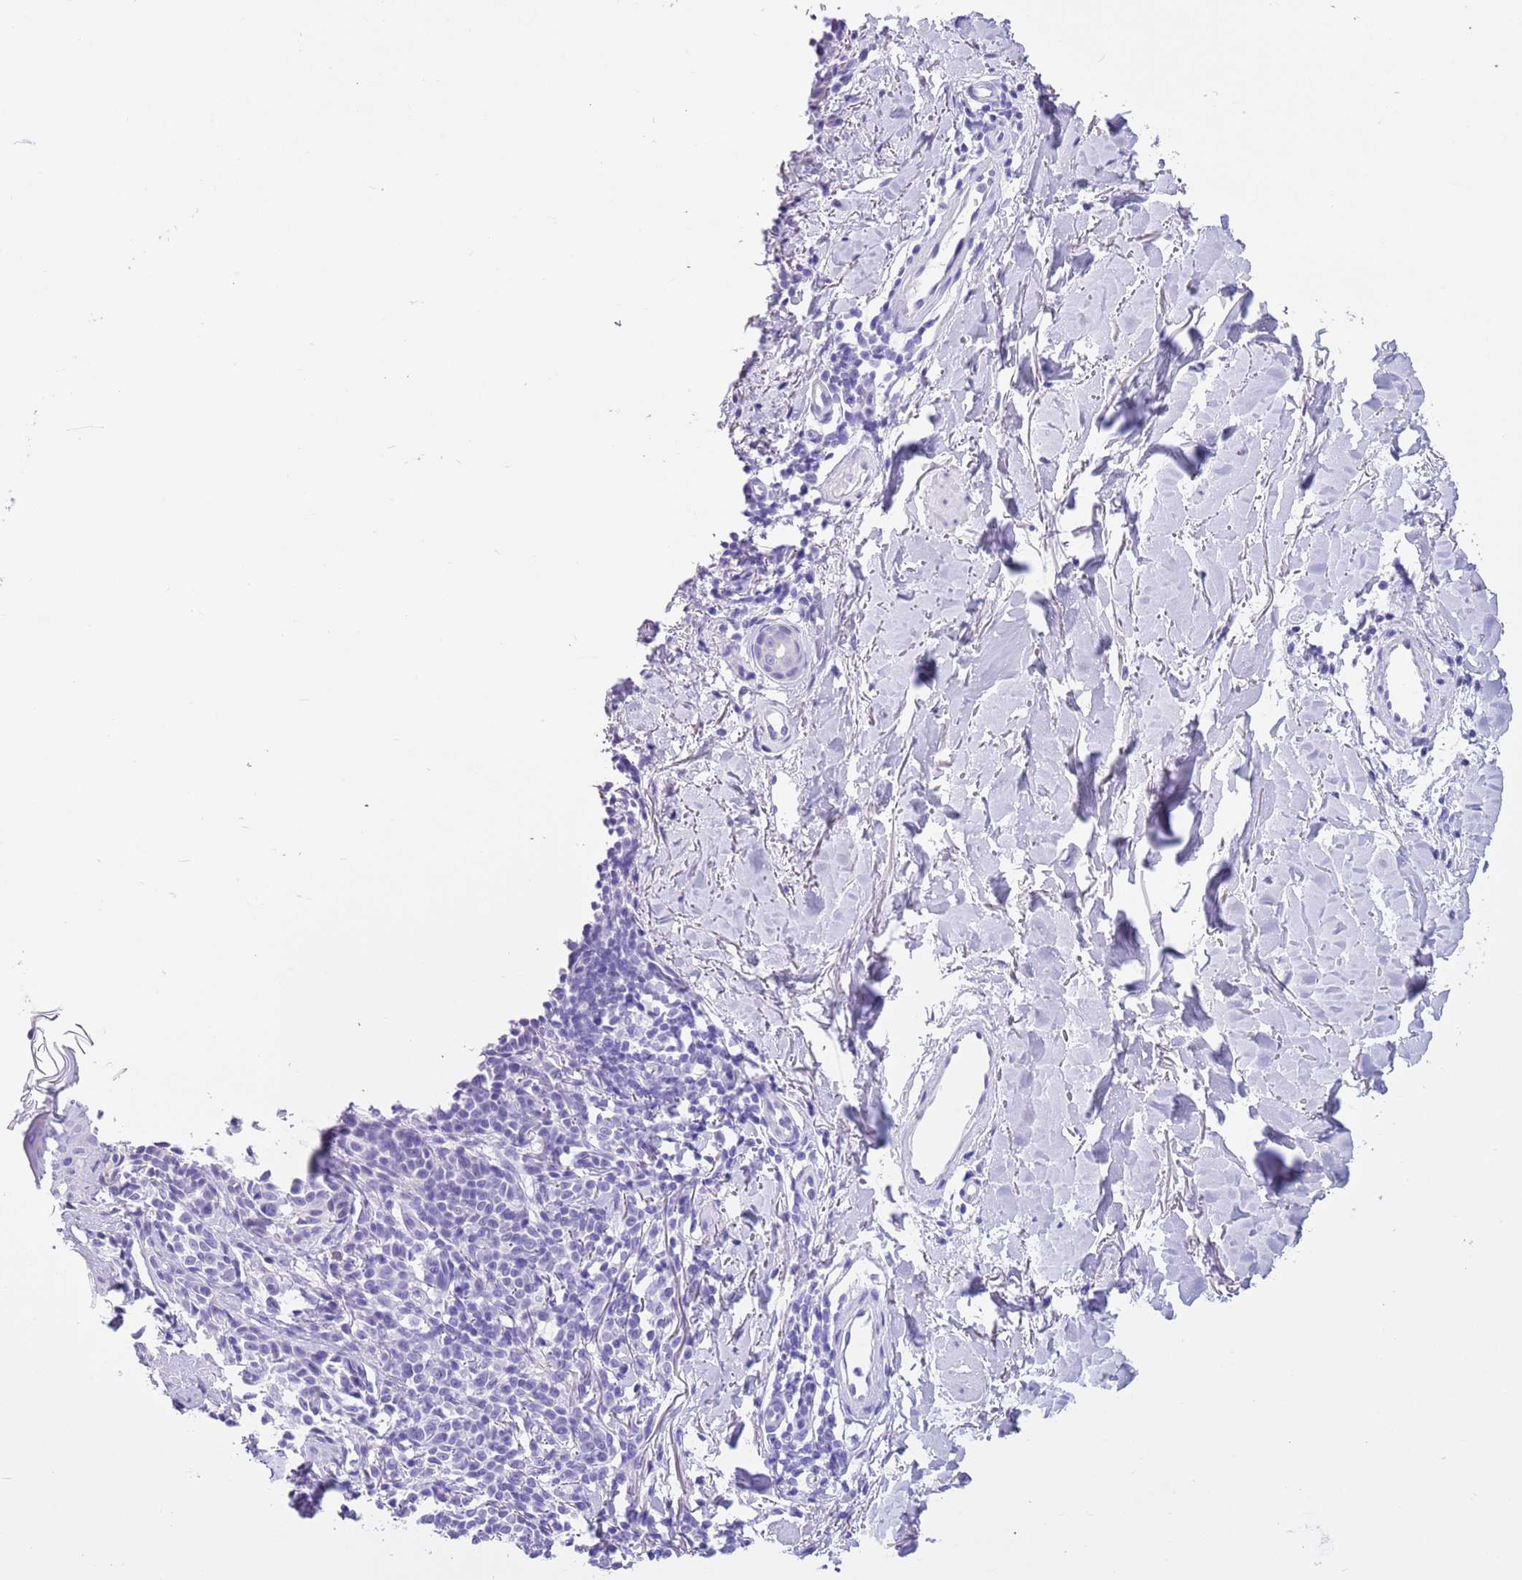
{"staining": {"intensity": "negative", "quantity": "none", "location": "none"}, "tissue": "melanoma", "cell_type": "Tumor cells", "image_type": "cancer", "snomed": [{"axis": "morphology", "description": "Malignant melanoma, NOS"}, {"axis": "topography", "description": "Skin of upper extremity"}], "caption": "There is no significant positivity in tumor cells of malignant melanoma.", "gene": "TMEM185B", "patient": {"sex": "male", "age": 40}}